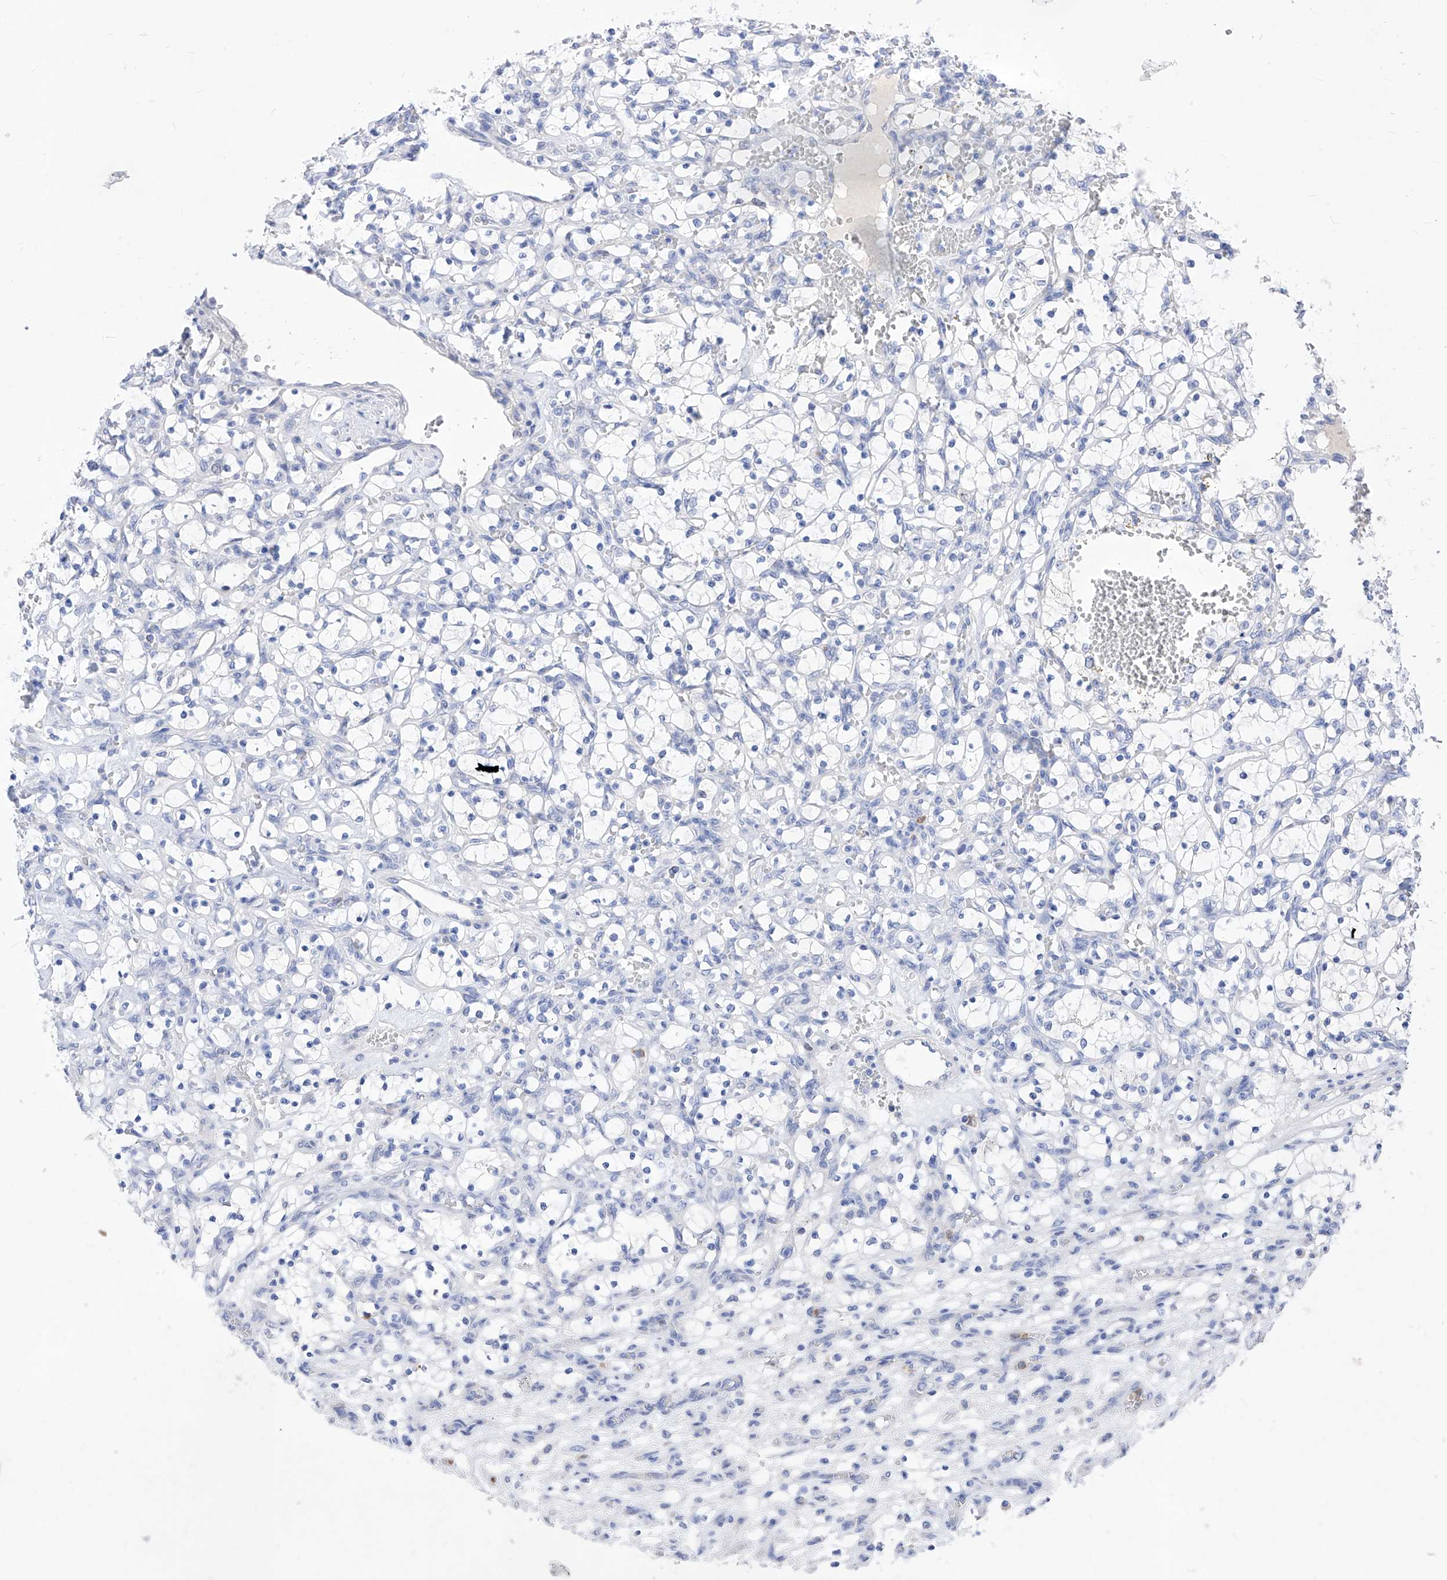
{"staining": {"intensity": "negative", "quantity": "none", "location": "none"}, "tissue": "renal cancer", "cell_type": "Tumor cells", "image_type": "cancer", "snomed": [{"axis": "morphology", "description": "Adenocarcinoma, NOS"}, {"axis": "topography", "description": "Kidney"}], "caption": "DAB immunohistochemical staining of human renal cancer (adenocarcinoma) displays no significant staining in tumor cells. (Brightfield microscopy of DAB immunohistochemistry (IHC) at high magnification).", "gene": "VAX1", "patient": {"sex": "female", "age": 69}}